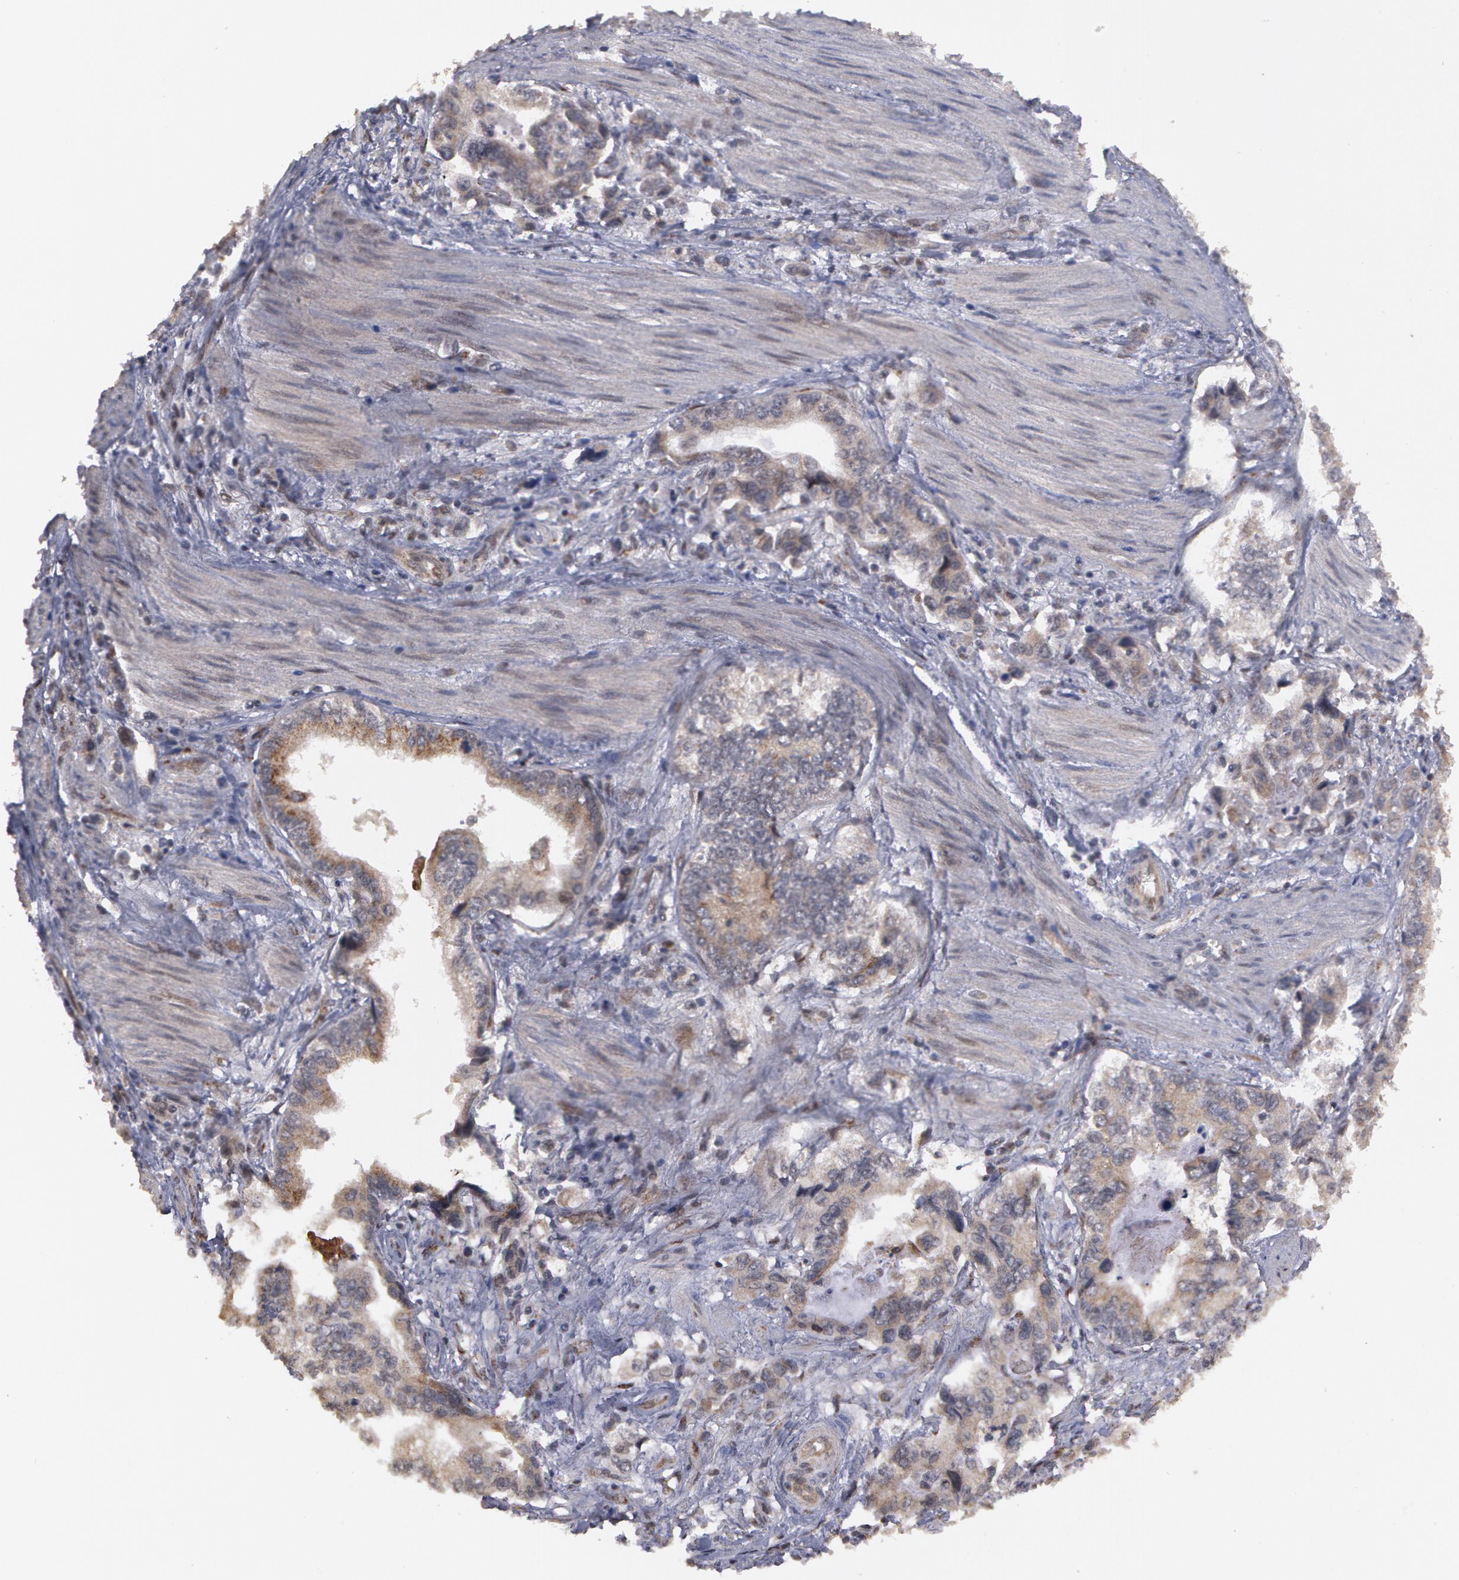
{"staining": {"intensity": "negative", "quantity": "none", "location": "none"}, "tissue": "stomach cancer", "cell_type": "Tumor cells", "image_type": "cancer", "snomed": [{"axis": "morphology", "description": "Adenocarcinoma, NOS"}, {"axis": "topography", "description": "Pancreas"}, {"axis": "topography", "description": "Stomach, upper"}], "caption": "A high-resolution histopathology image shows IHC staining of stomach cancer (adenocarcinoma), which shows no significant staining in tumor cells.", "gene": "STX5", "patient": {"sex": "male", "age": 77}}